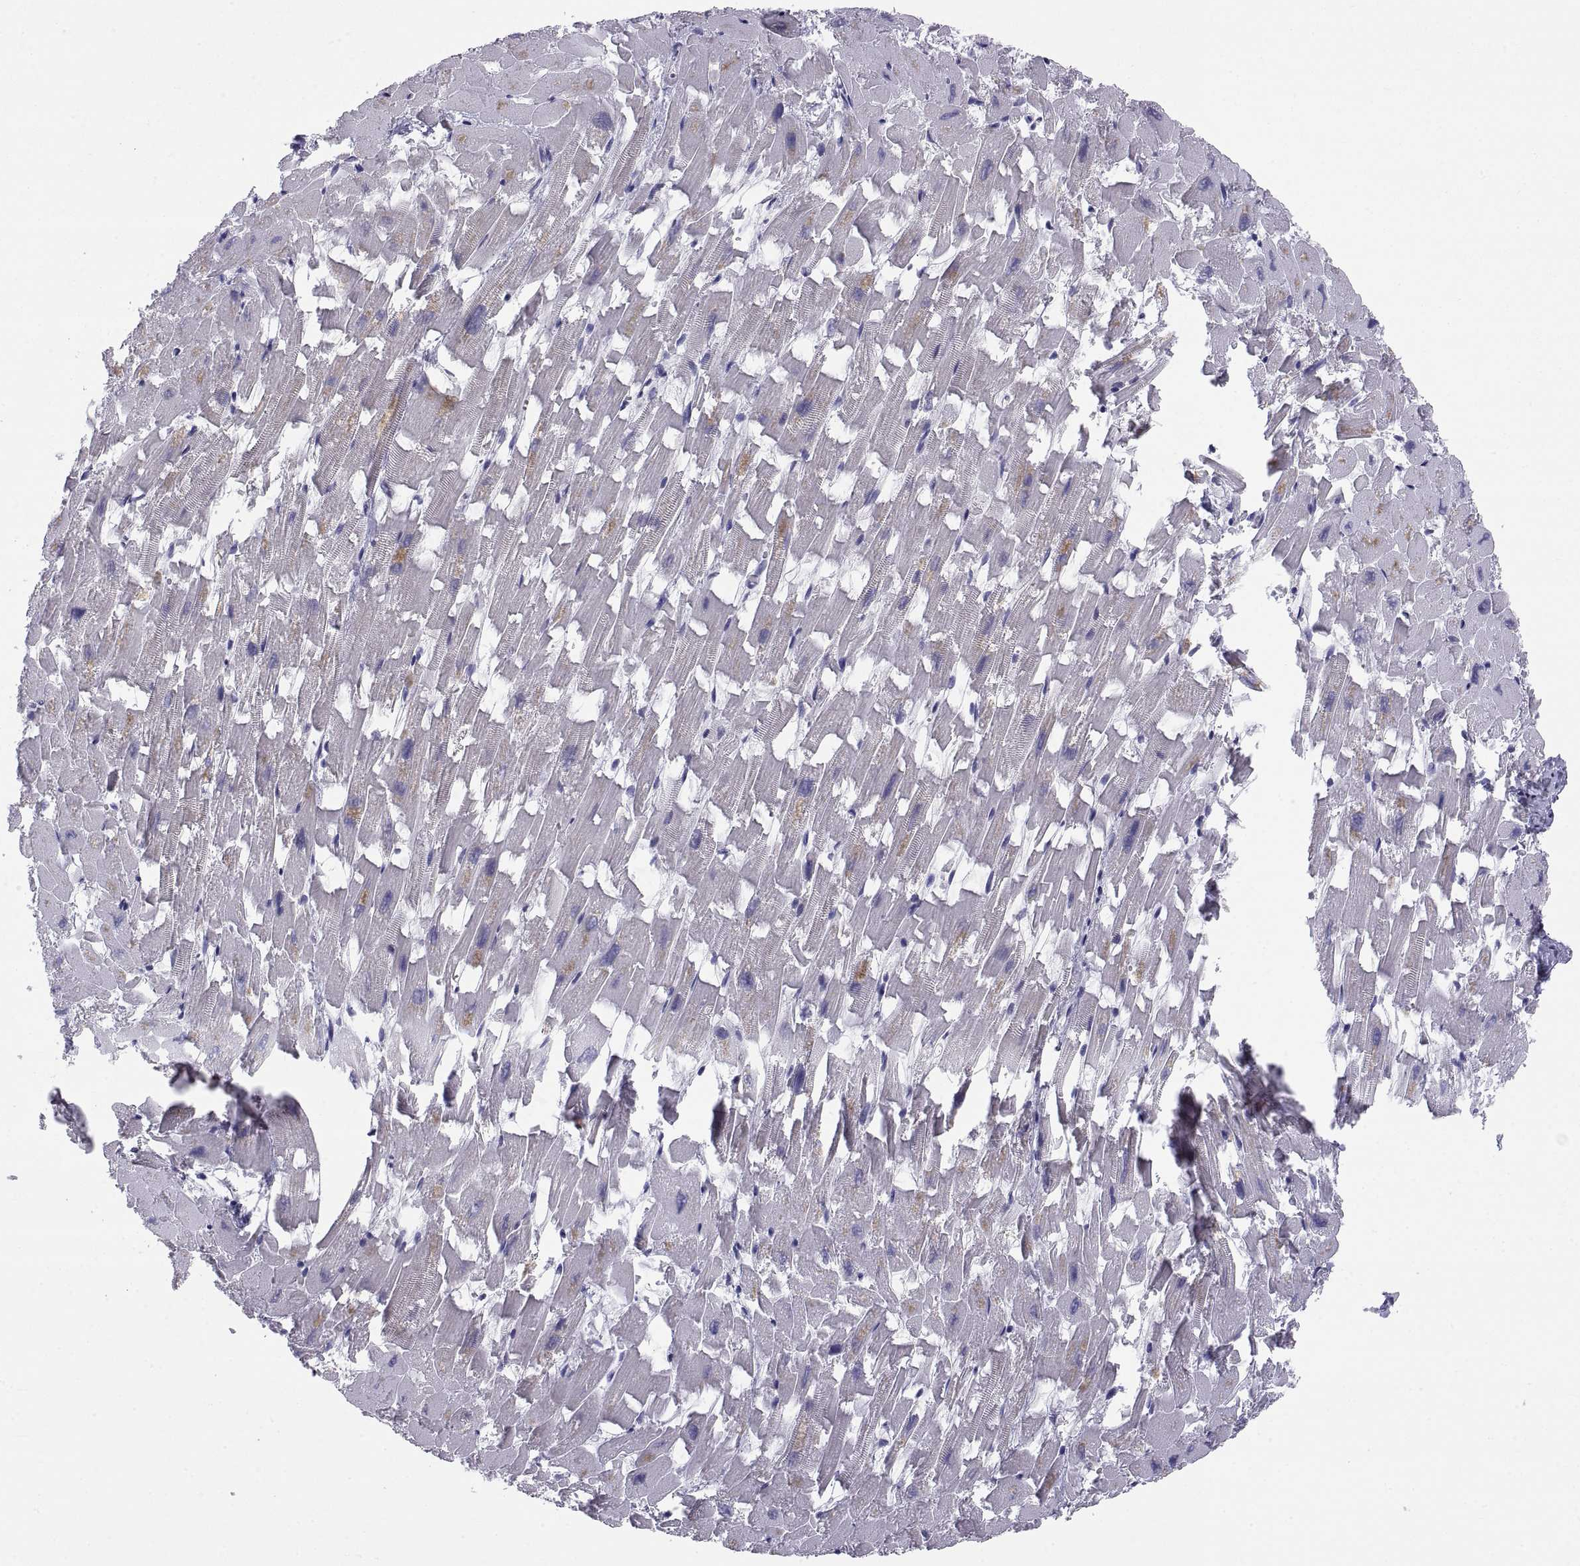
{"staining": {"intensity": "negative", "quantity": "none", "location": "none"}, "tissue": "heart muscle", "cell_type": "Cardiomyocytes", "image_type": "normal", "snomed": [{"axis": "morphology", "description": "Normal tissue, NOS"}, {"axis": "topography", "description": "Heart"}], "caption": "This image is of normal heart muscle stained with immunohistochemistry to label a protein in brown with the nuclei are counter-stained blue. There is no staining in cardiomyocytes.", "gene": "PKP1", "patient": {"sex": "female", "age": 64}}